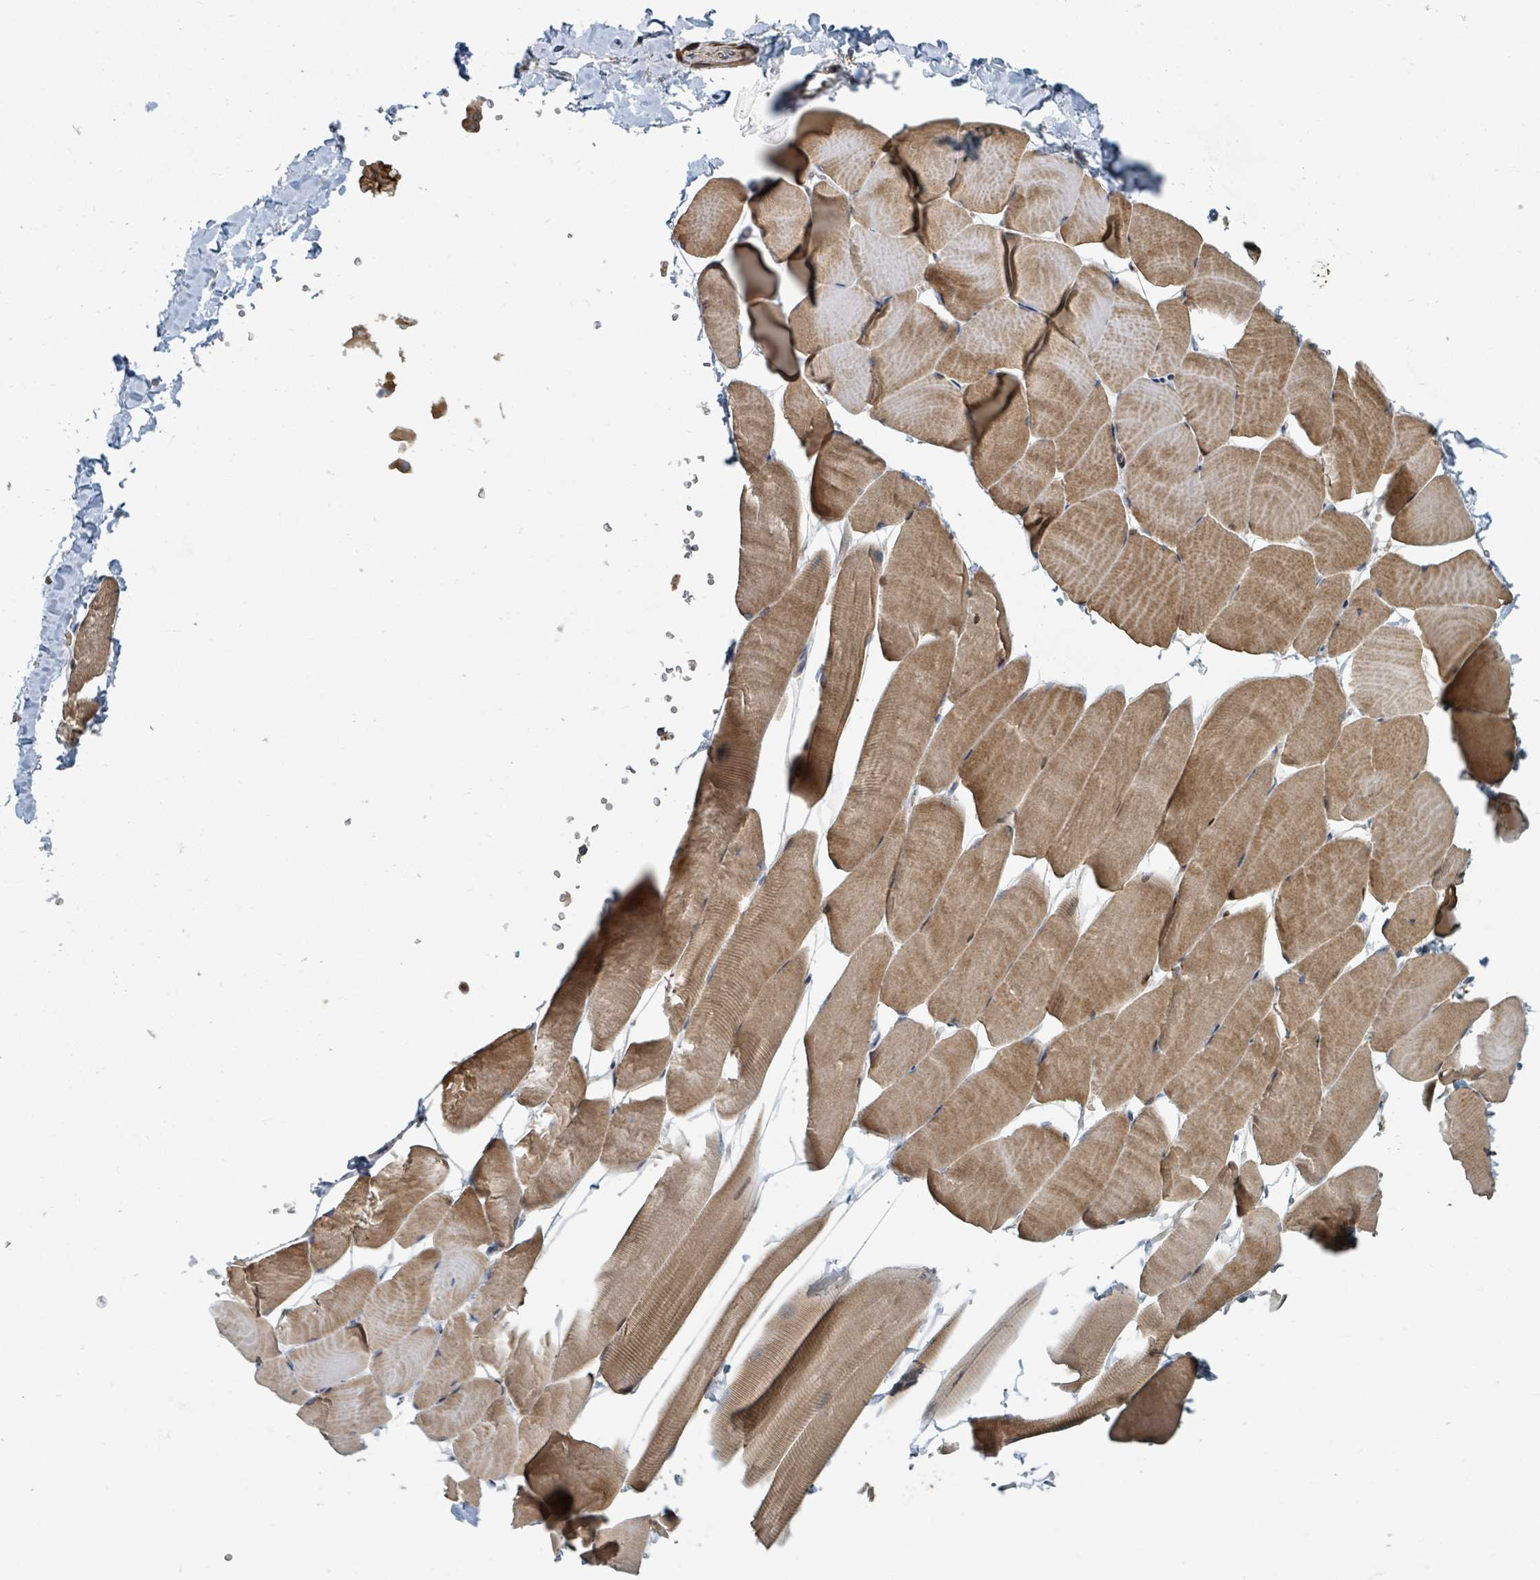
{"staining": {"intensity": "strong", "quantity": "25%-75%", "location": "cytoplasmic/membranous"}, "tissue": "skeletal muscle", "cell_type": "Myocytes", "image_type": "normal", "snomed": [{"axis": "morphology", "description": "Normal tissue, NOS"}, {"axis": "topography", "description": "Skeletal muscle"}], "caption": "Human skeletal muscle stained for a protein (brown) reveals strong cytoplasmic/membranous positive staining in approximately 25%-75% of myocytes.", "gene": "DPM1", "patient": {"sex": "male", "age": 25}}